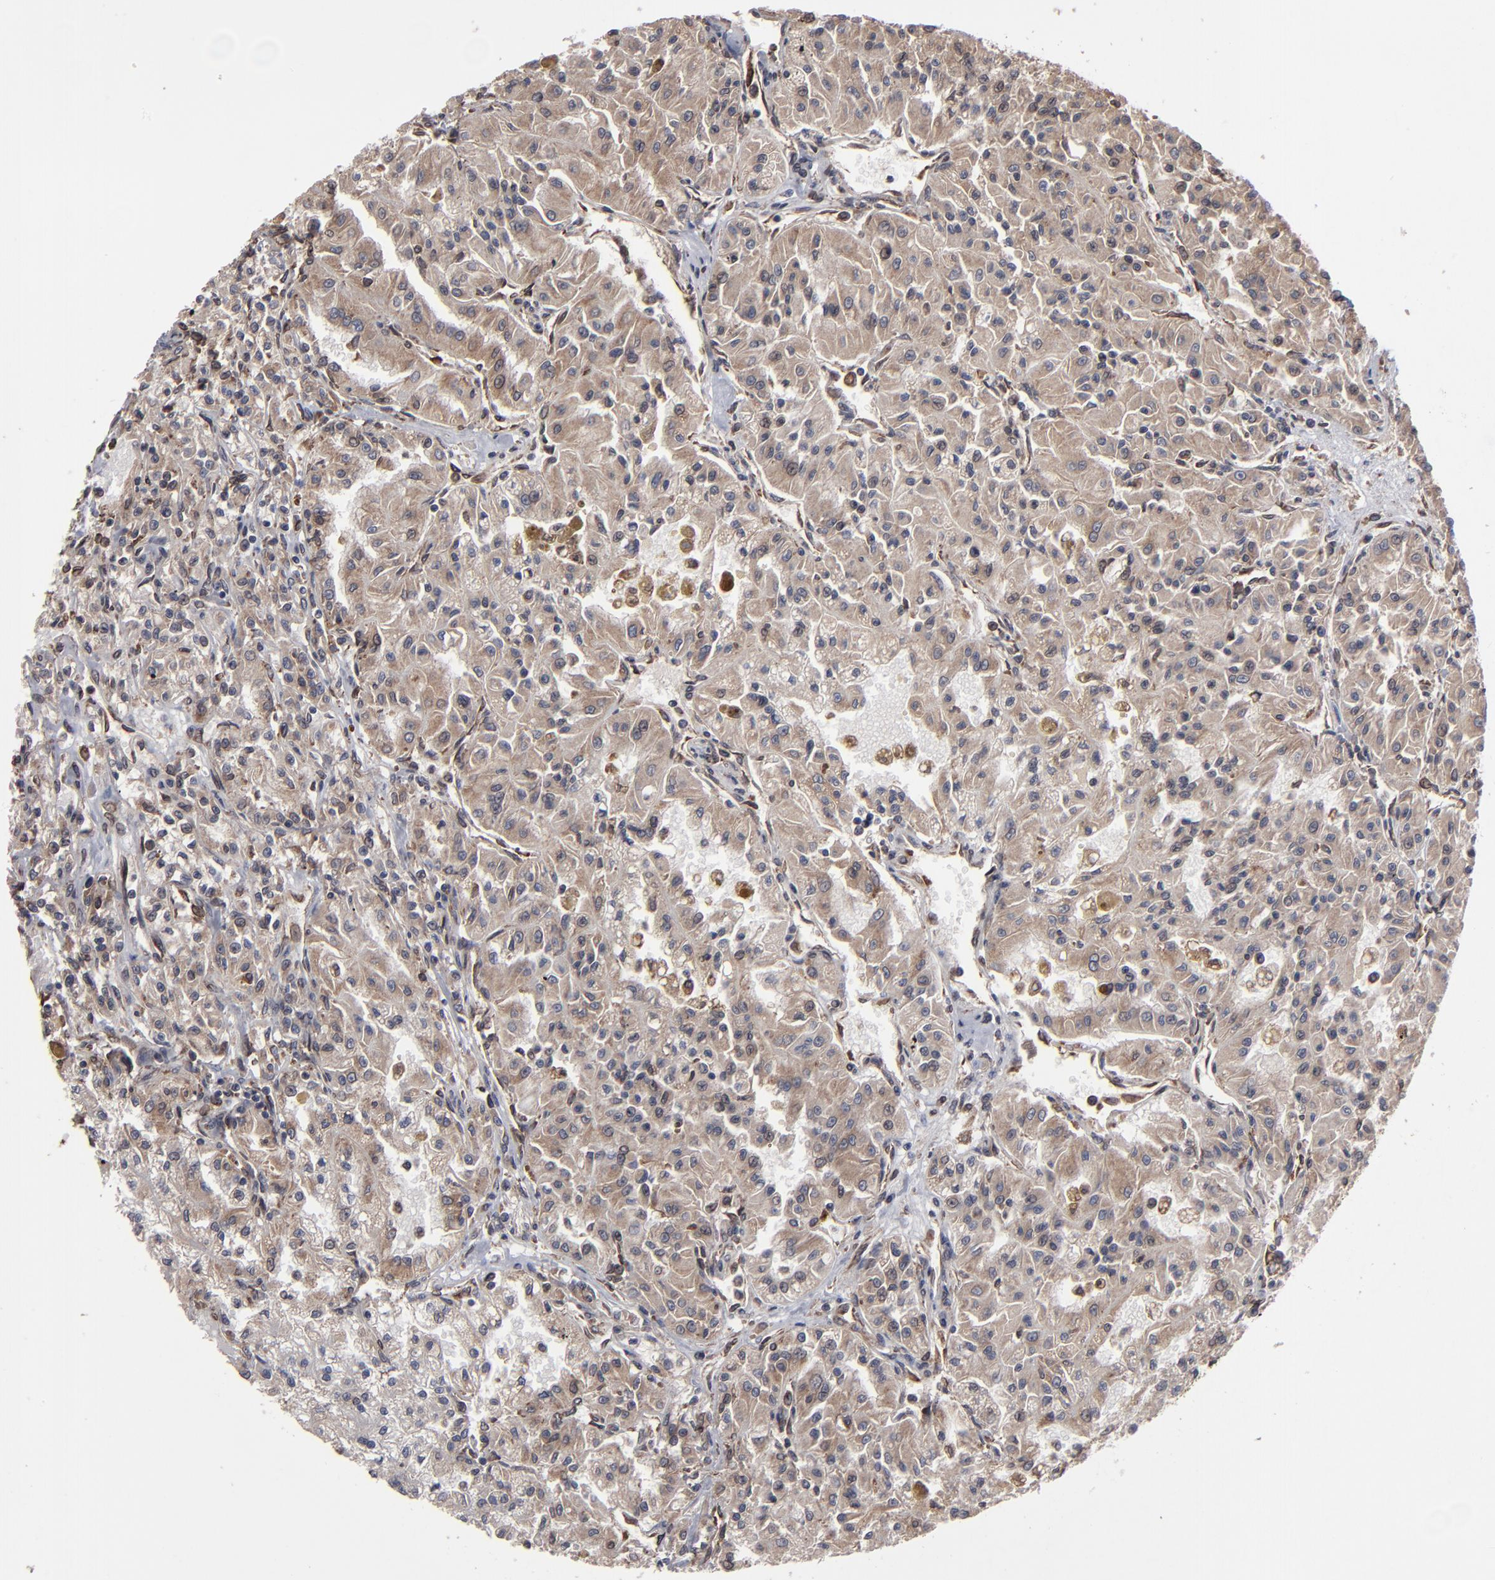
{"staining": {"intensity": "moderate", "quantity": ">75%", "location": "cytoplasmic/membranous"}, "tissue": "renal cancer", "cell_type": "Tumor cells", "image_type": "cancer", "snomed": [{"axis": "morphology", "description": "Adenocarcinoma, NOS"}, {"axis": "topography", "description": "Kidney"}], "caption": "DAB (3,3'-diaminobenzidine) immunohistochemical staining of renal cancer (adenocarcinoma) demonstrates moderate cytoplasmic/membranous protein staining in approximately >75% of tumor cells.", "gene": "CNIH1", "patient": {"sex": "male", "age": 78}}